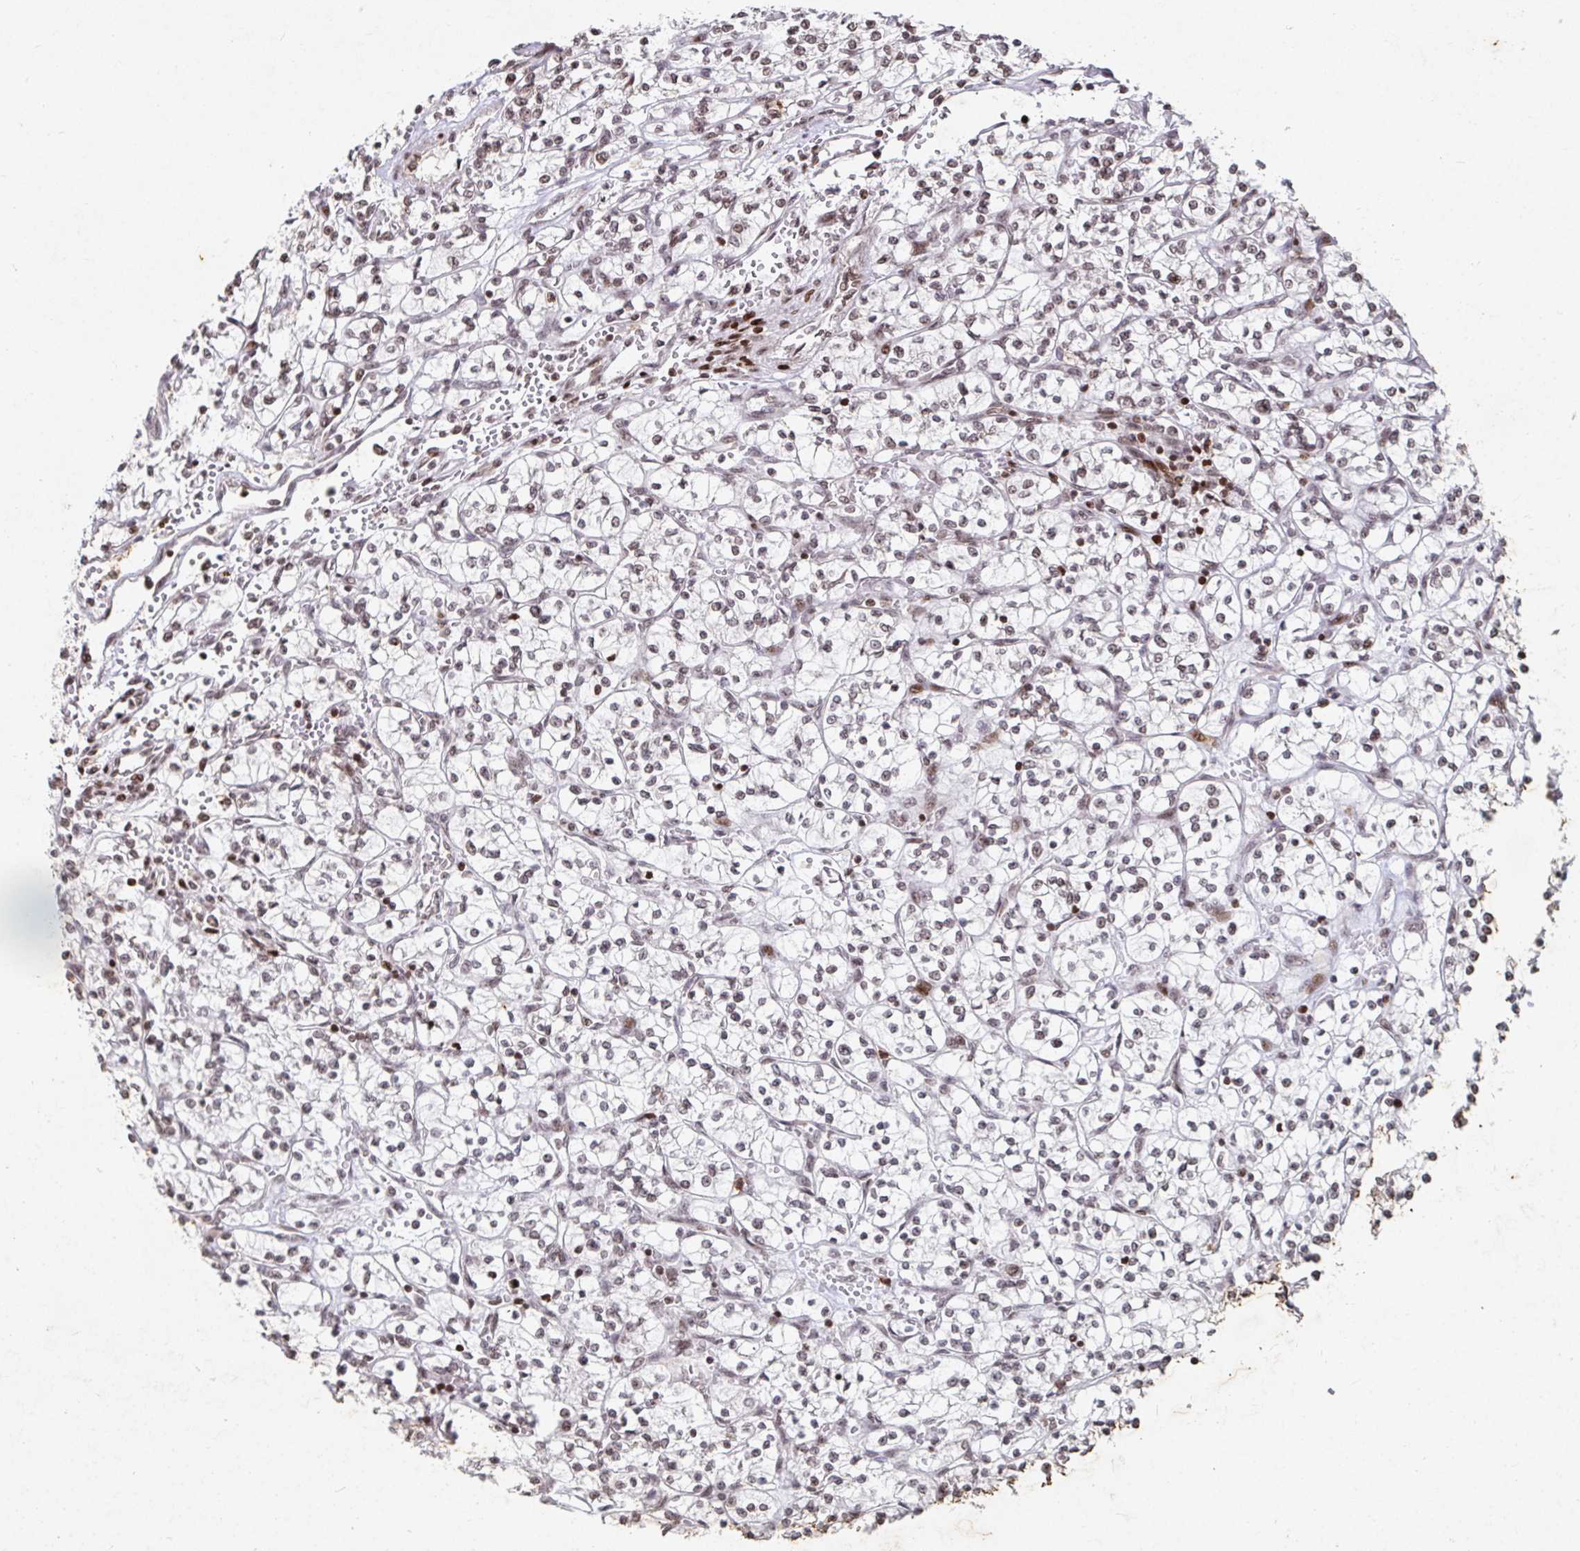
{"staining": {"intensity": "weak", "quantity": "25%-75%", "location": "nuclear"}, "tissue": "renal cancer", "cell_type": "Tumor cells", "image_type": "cancer", "snomed": [{"axis": "morphology", "description": "Adenocarcinoma, NOS"}, {"axis": "topography", "description": "Kidney"}], "caption": "High-power microscopy captured an IHC histopathology image of adenocarcinoma (renal), revealing weak nuclear positivity in about 25%-75% of tumor cells.", "gene": "C19orf53", "patient": {"sex": "female", "age": 64}}